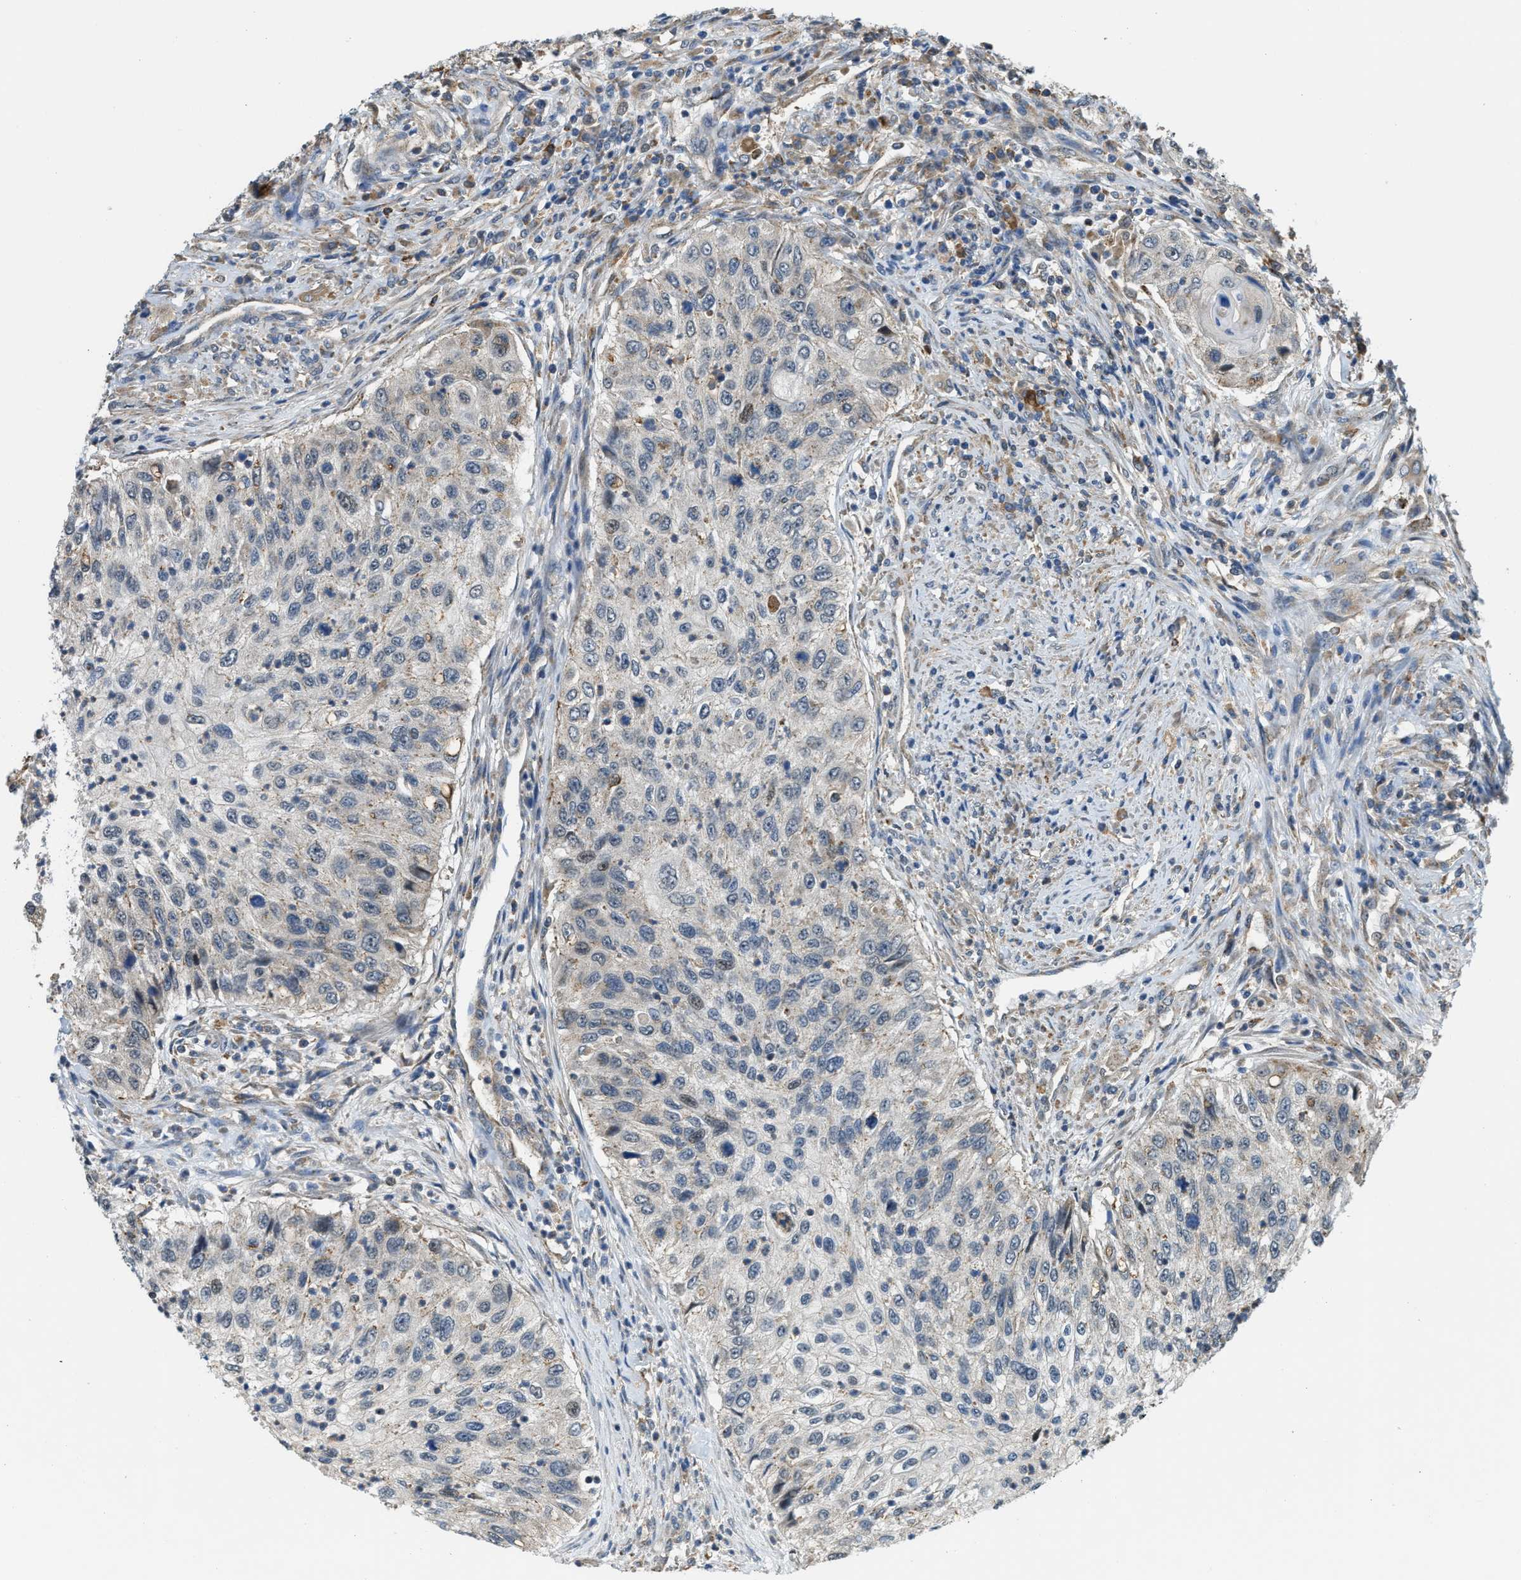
{"staining": {"intensity": "negative", "quantity": "none", "location": "none"}, "tissue": "urothelial cancer", "cell_type": "Tumor cells", "image_type": "cancer", "snomed": [{"axis": "morphology", "description": "Urothelial carcinoma, High grade"}, {"axis": "topography", "description": "Urinary bladder"}], "caption": "IHC photomicrograph of neoplastic tissue: human high-grade urothelial carcinoma stained with DAB (3,3'-diaminobenzidine) shows no significant protein positivity in tumor cells.", "gene": "STARD3NL", "patient": {"sex": "female", "age": 60}}